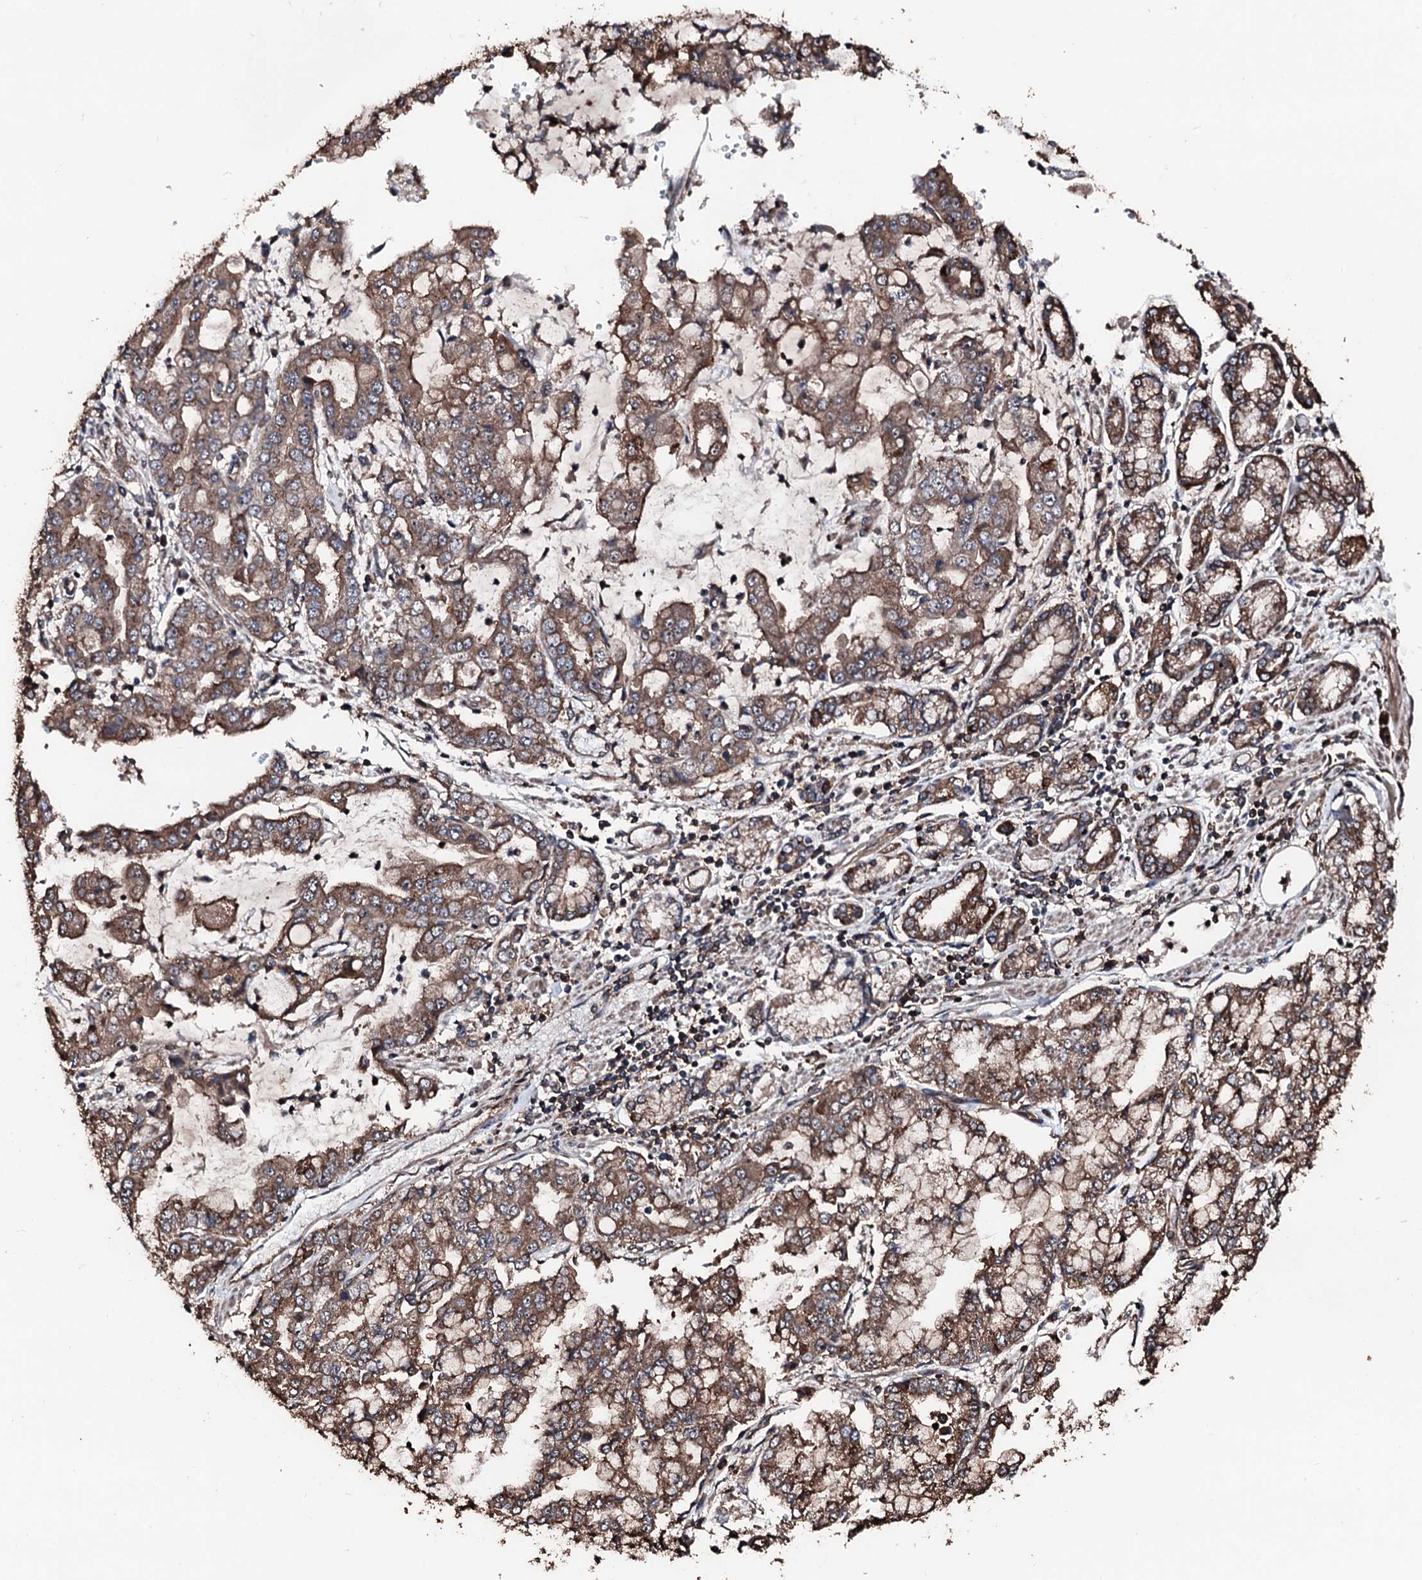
{"staining": {"intensity": "moderate", "quantity": ">75%", "location": "cytoplasmic/membranous"}, "tissue": "stomach cancer", "cell_type": "Tumor cells", "image_type": "cancer", "snomed": [{"axis": "morphology", "description": "Adenocarcinoma, NOS"}, {"axis": "topography", "description": "Stomach"}], "caption": "This is an image of immunohistochemistry staining of stomach adenocarcinoma, which shows moderate staining in the cytoplasmic/membranous of tumor cells.", "gene": "KIF18A", "patient": {"sex": "male", "age": 76}}